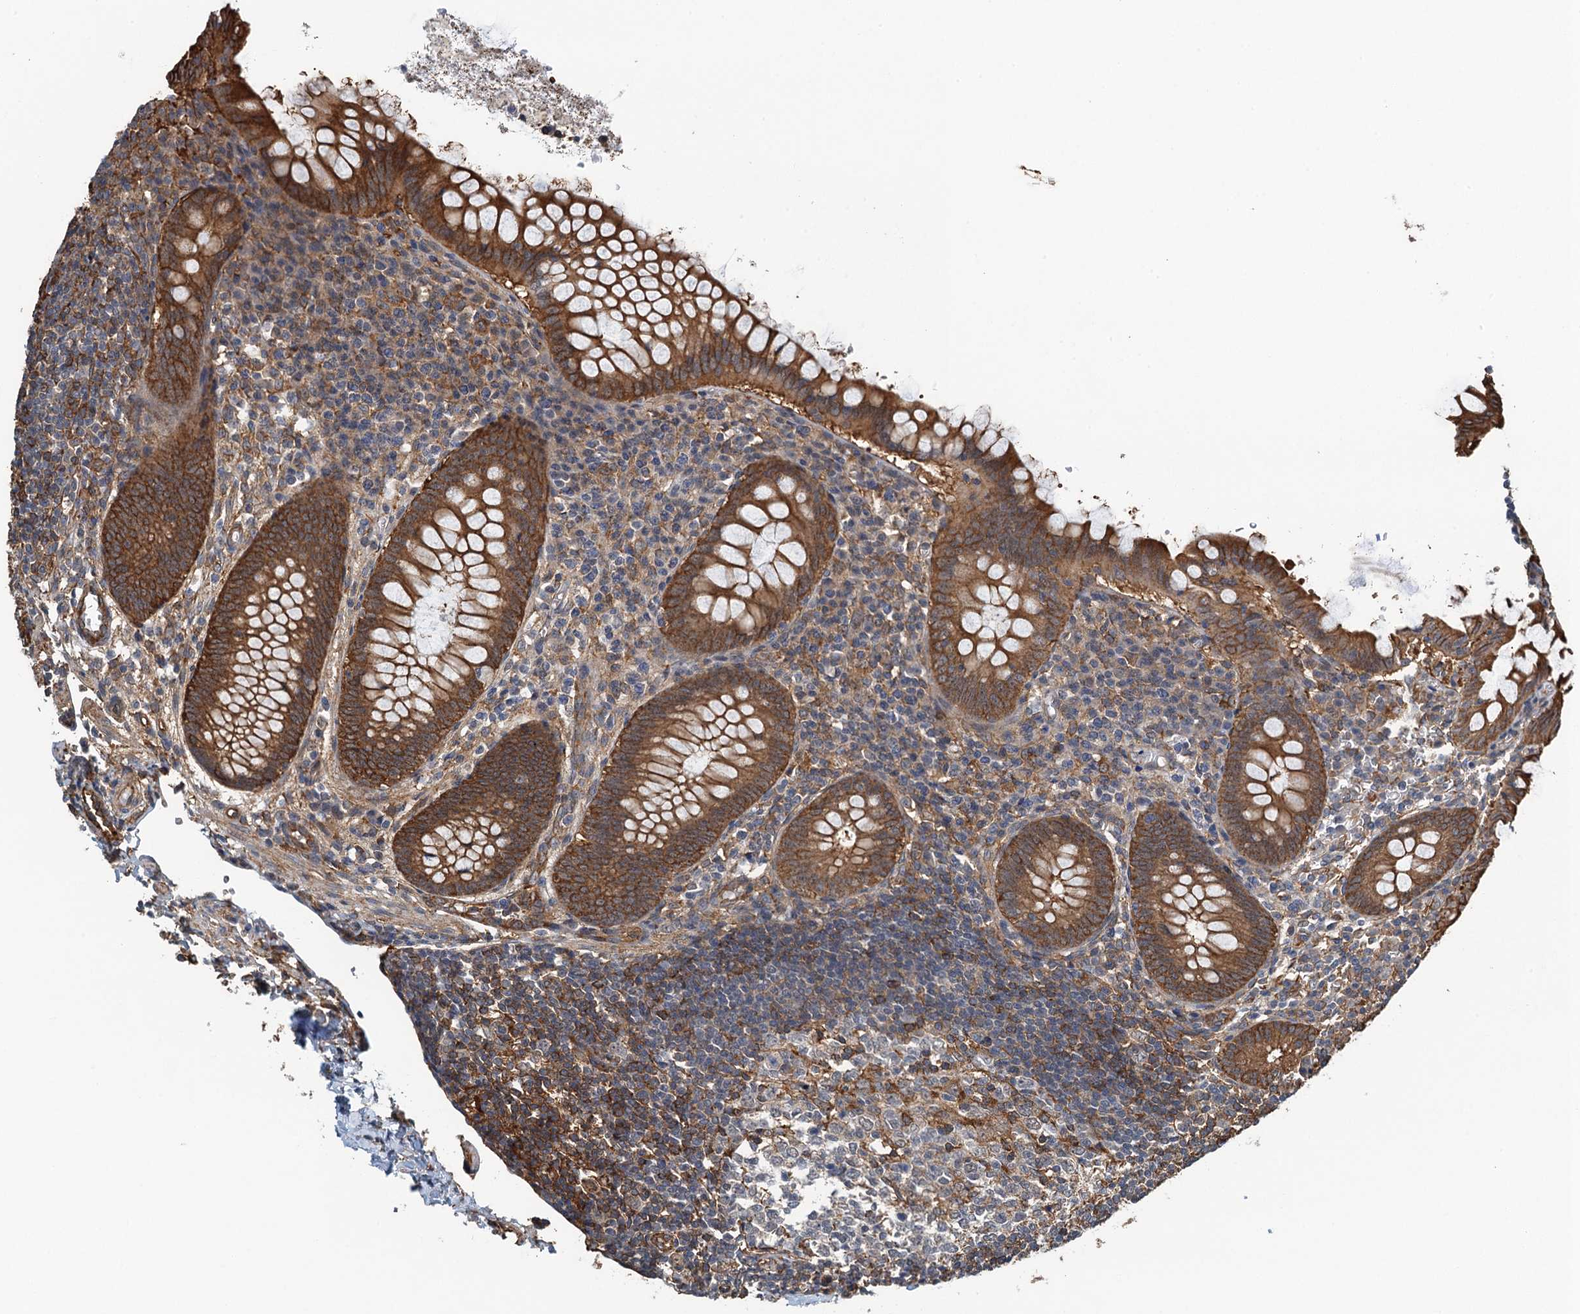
{"staining": {"intensity": "strong", "quantity": ">75%", "location": "cytoplasmic/membranous"}, "tissue": "appendix", "cell_type": "Glandular cells", "image_type": "normal", "snomed": [{"axis": "morphology", "description": "Normal tissue, NOS"}, {"axis": "topography", "description": "Appendix"}], "caption": "IHC histopathology image of normal appendix: appendix stained using immunohistochemistry (IHC) shows high levels of strong protein expression localized specifically in the cytoplasmic/membranous of glandular cells, appearing as a cytoplasmic/membranous brown color.", "gene": "WHAMM", "patient": {"sex": "female", "age": 33}}